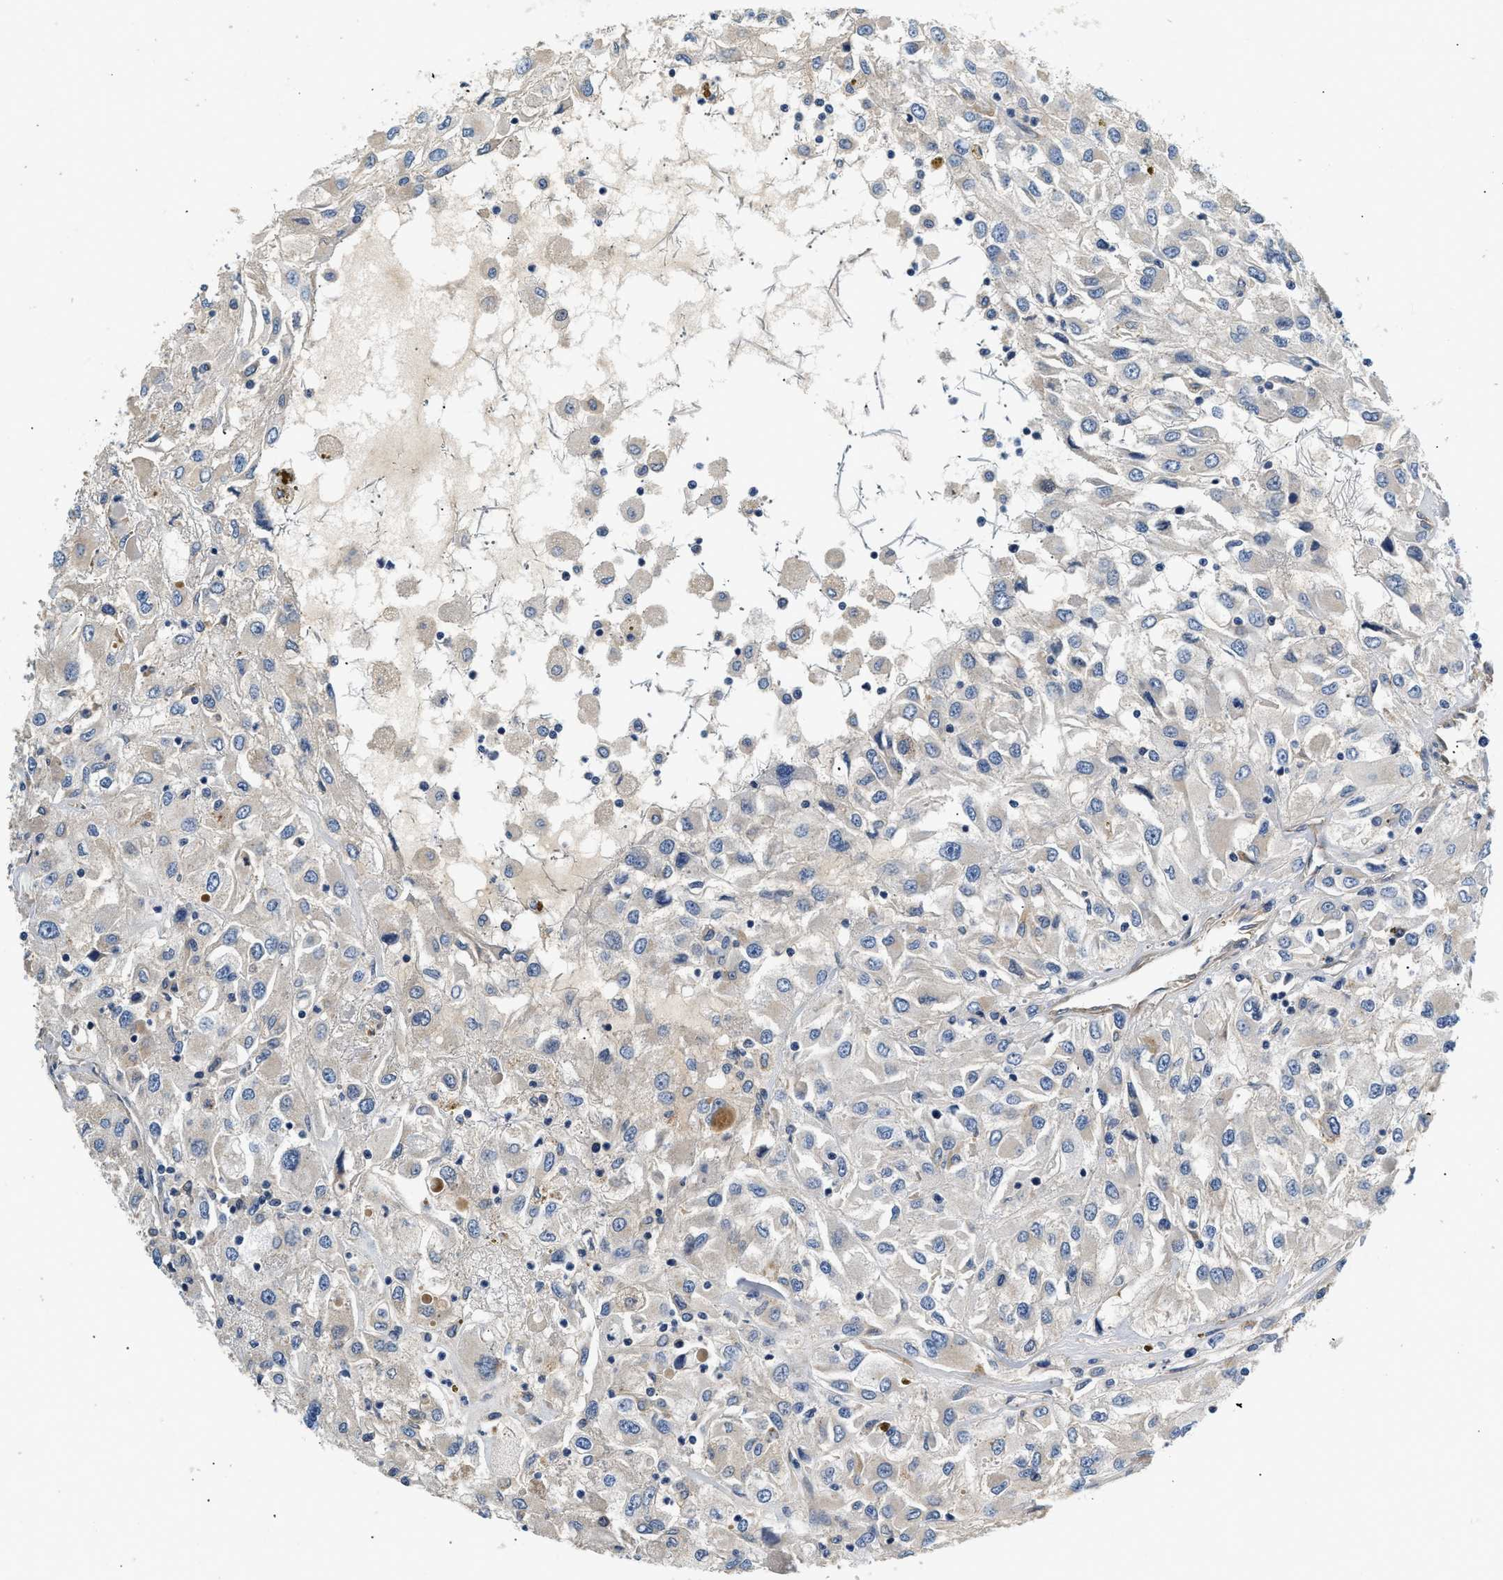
{"staining": {"intensity": "negative", "quantity": "none", "location": "none"}, "tissue": "renal cancer", "cell_type": "Tumor cells", "image_type": "cancer", "snomed": [{"axis": "morphology", "description": "Adenocarcinoma, NOS"}, {"axis": "topography", "description": "Kidney"}], "caption": "Renal cancer (adenocarcinoma) was stained to show a protein in brown. There is no significant expression in tumor cells.", "gene": "NME6", "patient": {"sex": "female", "age": 52}}